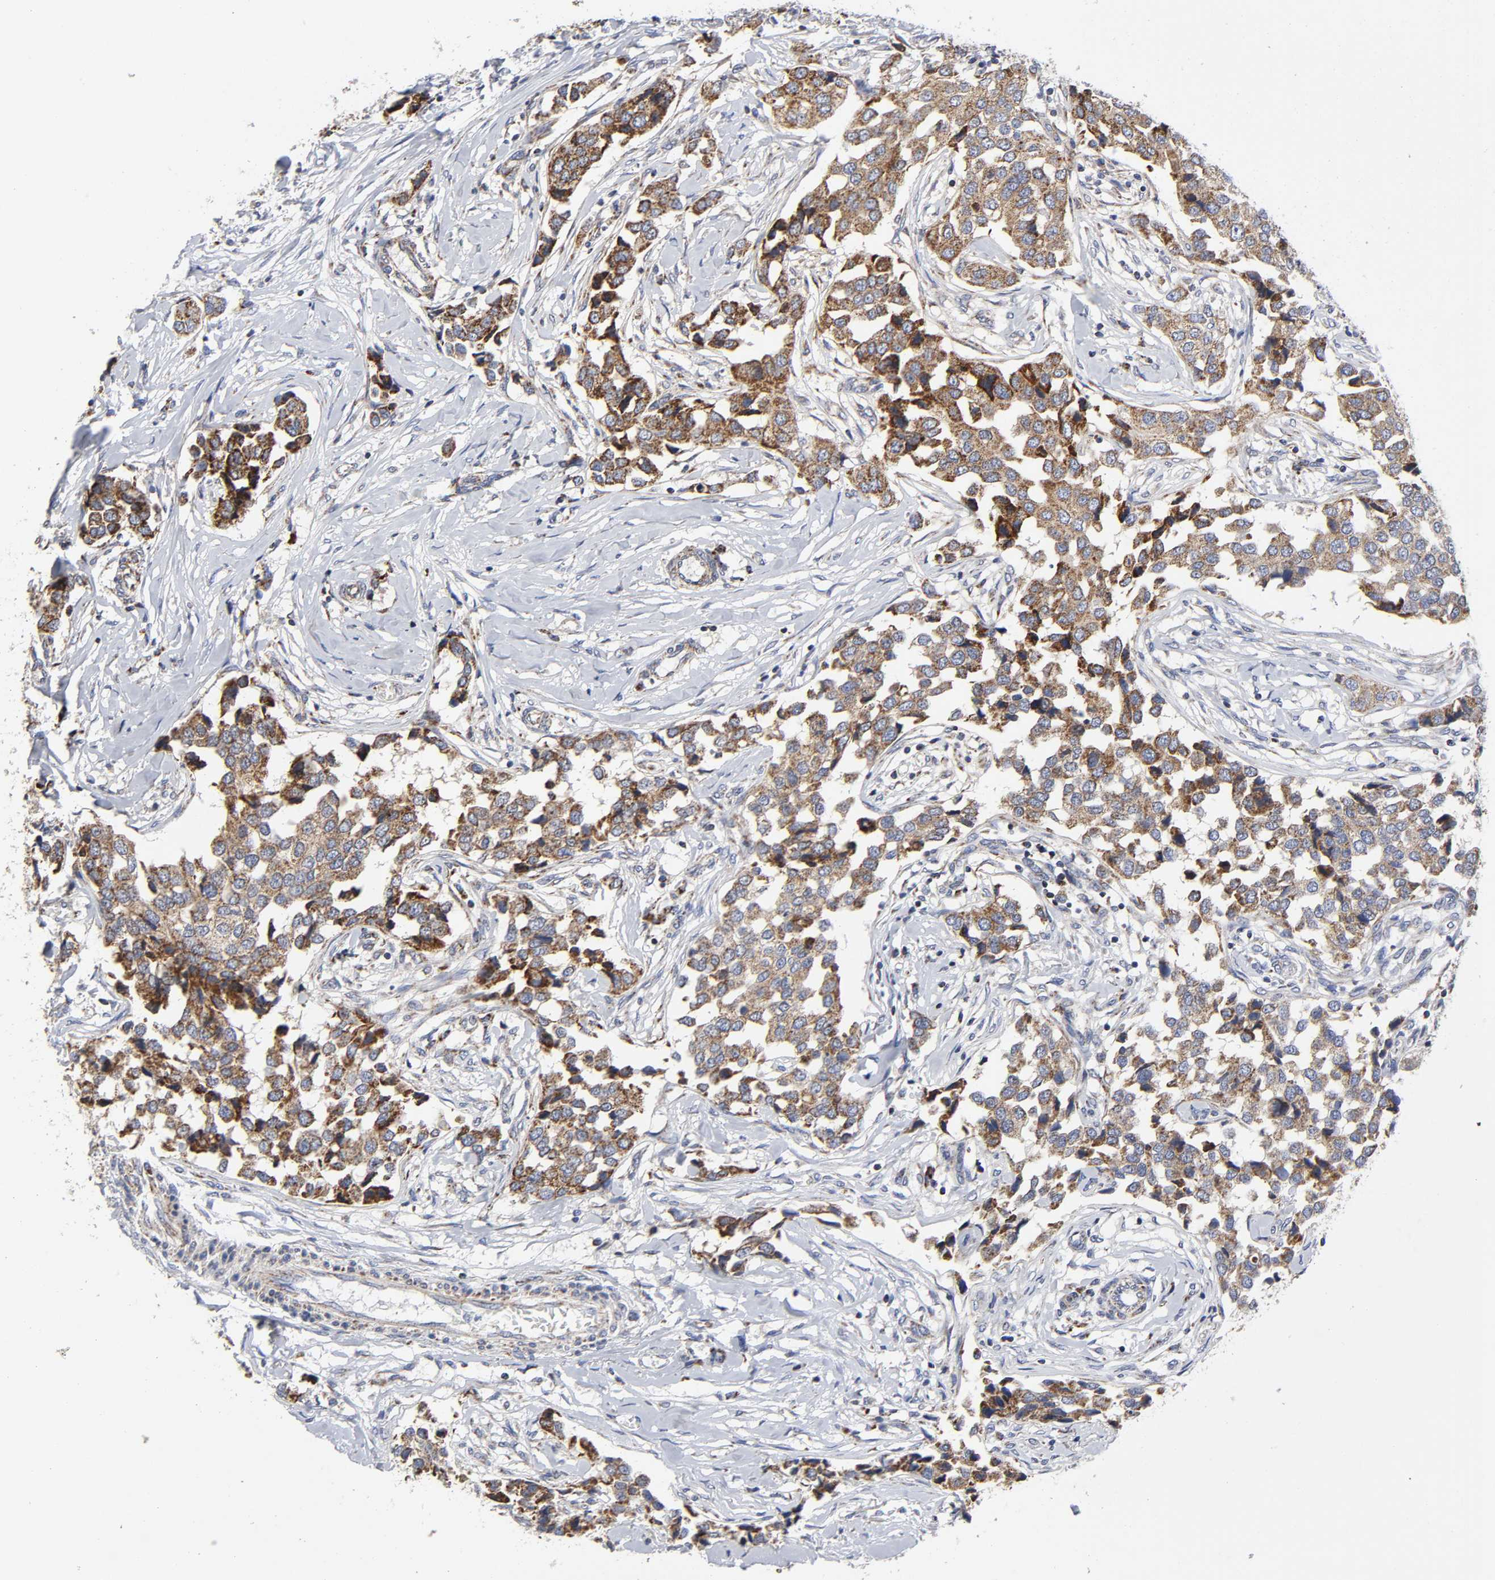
{"staining": {"intensity": "moderate", "quantity": ">75%", "location": "cytoplasmic/membranous"}, "tissue": "breast cancer", "cell_type": "Tumor cells", "image_type": "cancer", "snomed": [{"axis": "morphology", "description": "Duct carcinoma"}, {"axis": "topography", "description": "Breast"}], "caption": "DAB immunohistochemical staining of invasive ductal carcinoma (breast) shows moderate cytoplasmic/membranous protein staining in approximately >75% of tumor cells.", "gene": "AOPEP", "patient": {"sex": "female", "age": 80}}